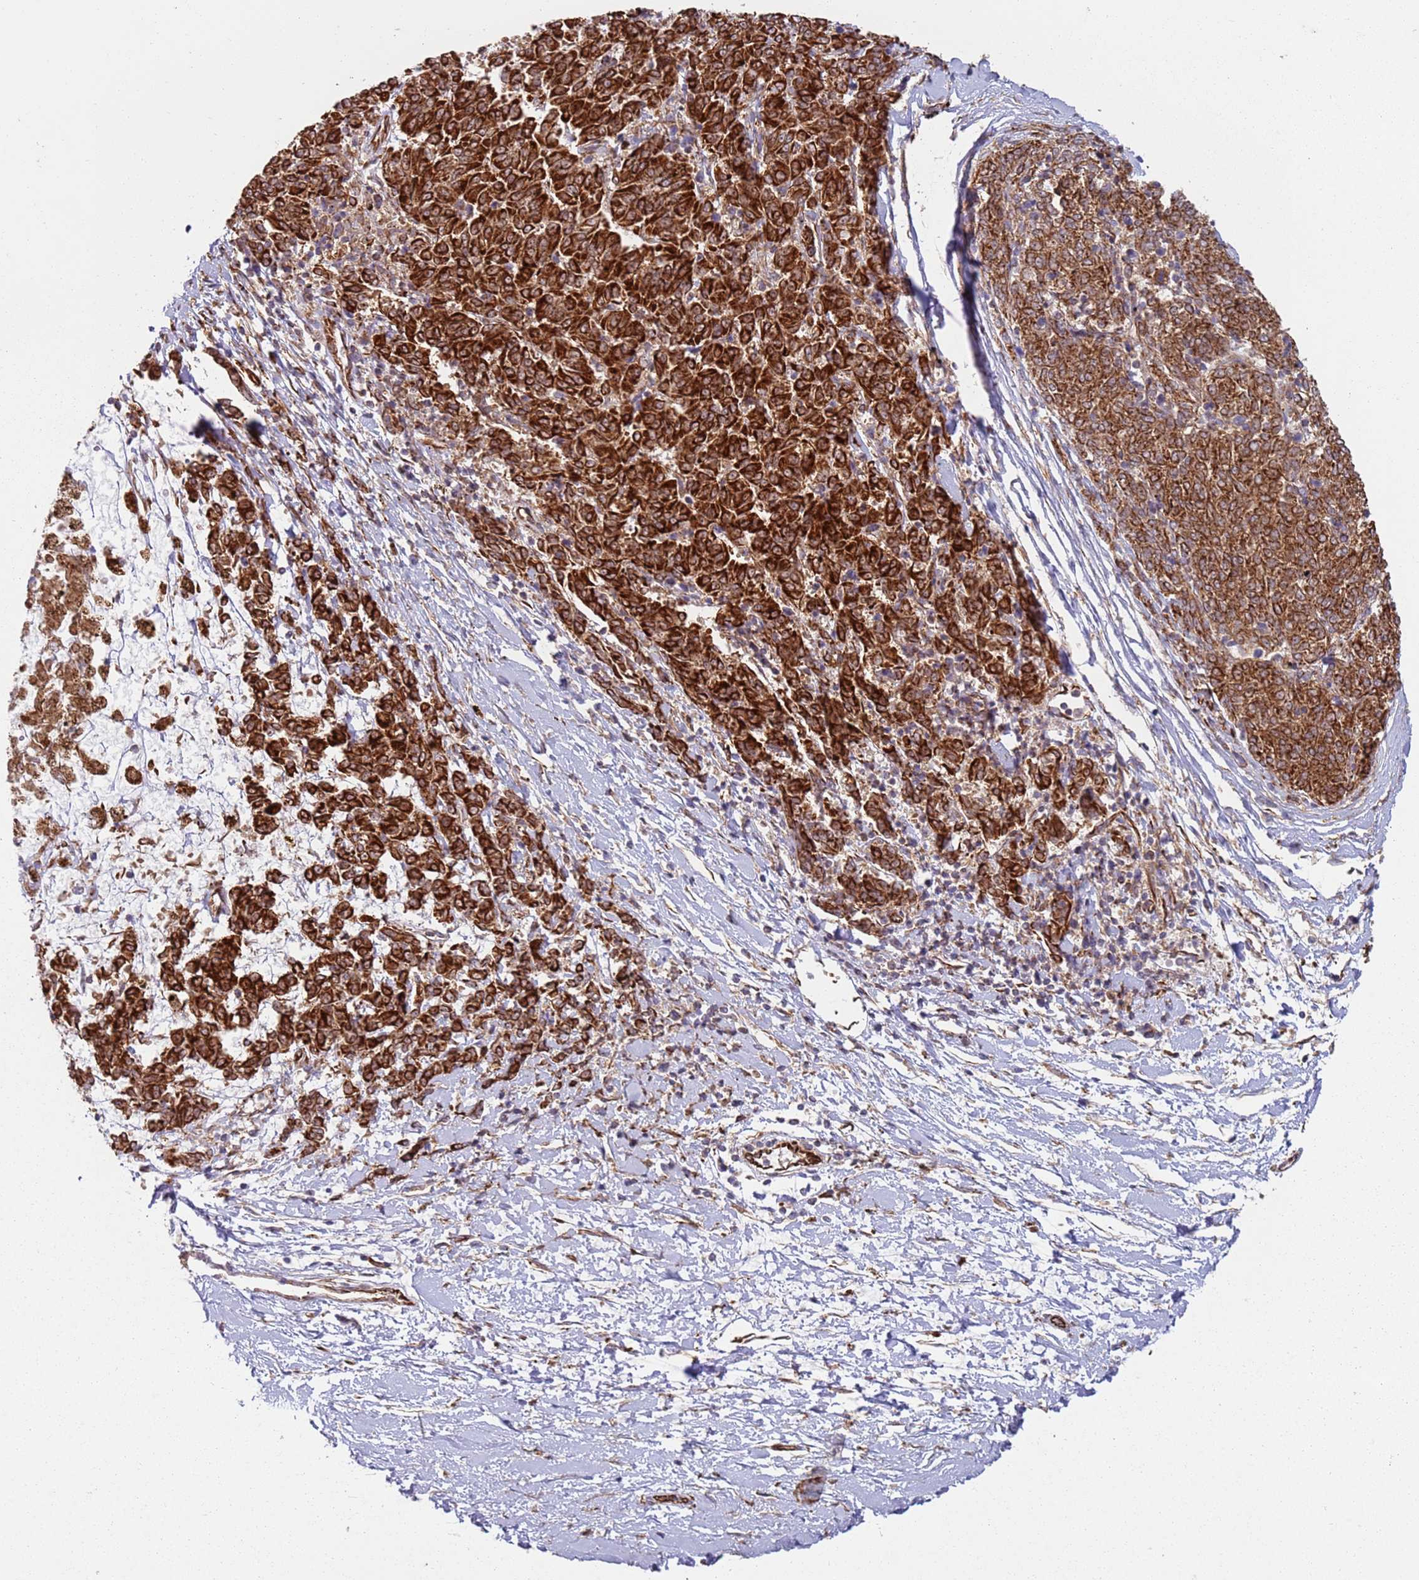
{"staining": {"intensity": "strong", "quantity": ">75%", "location": "cytoplasmic/membranous"}, "tissue": "melanoma", "cell_type": "Tumor cells", "image_type": "cancer", "snomed": [{"axis": "morphology", "description": "Malignant melanoma, NOS"}, {"axis": "topography", "description": "Skin"}], "caption": "Melanoma tissue displays strong cytoplasmic/membranous positivity in about >75% of tumor cells", "gene": "SNAPIN", "patient": {"sex": "female", "age": 72}}